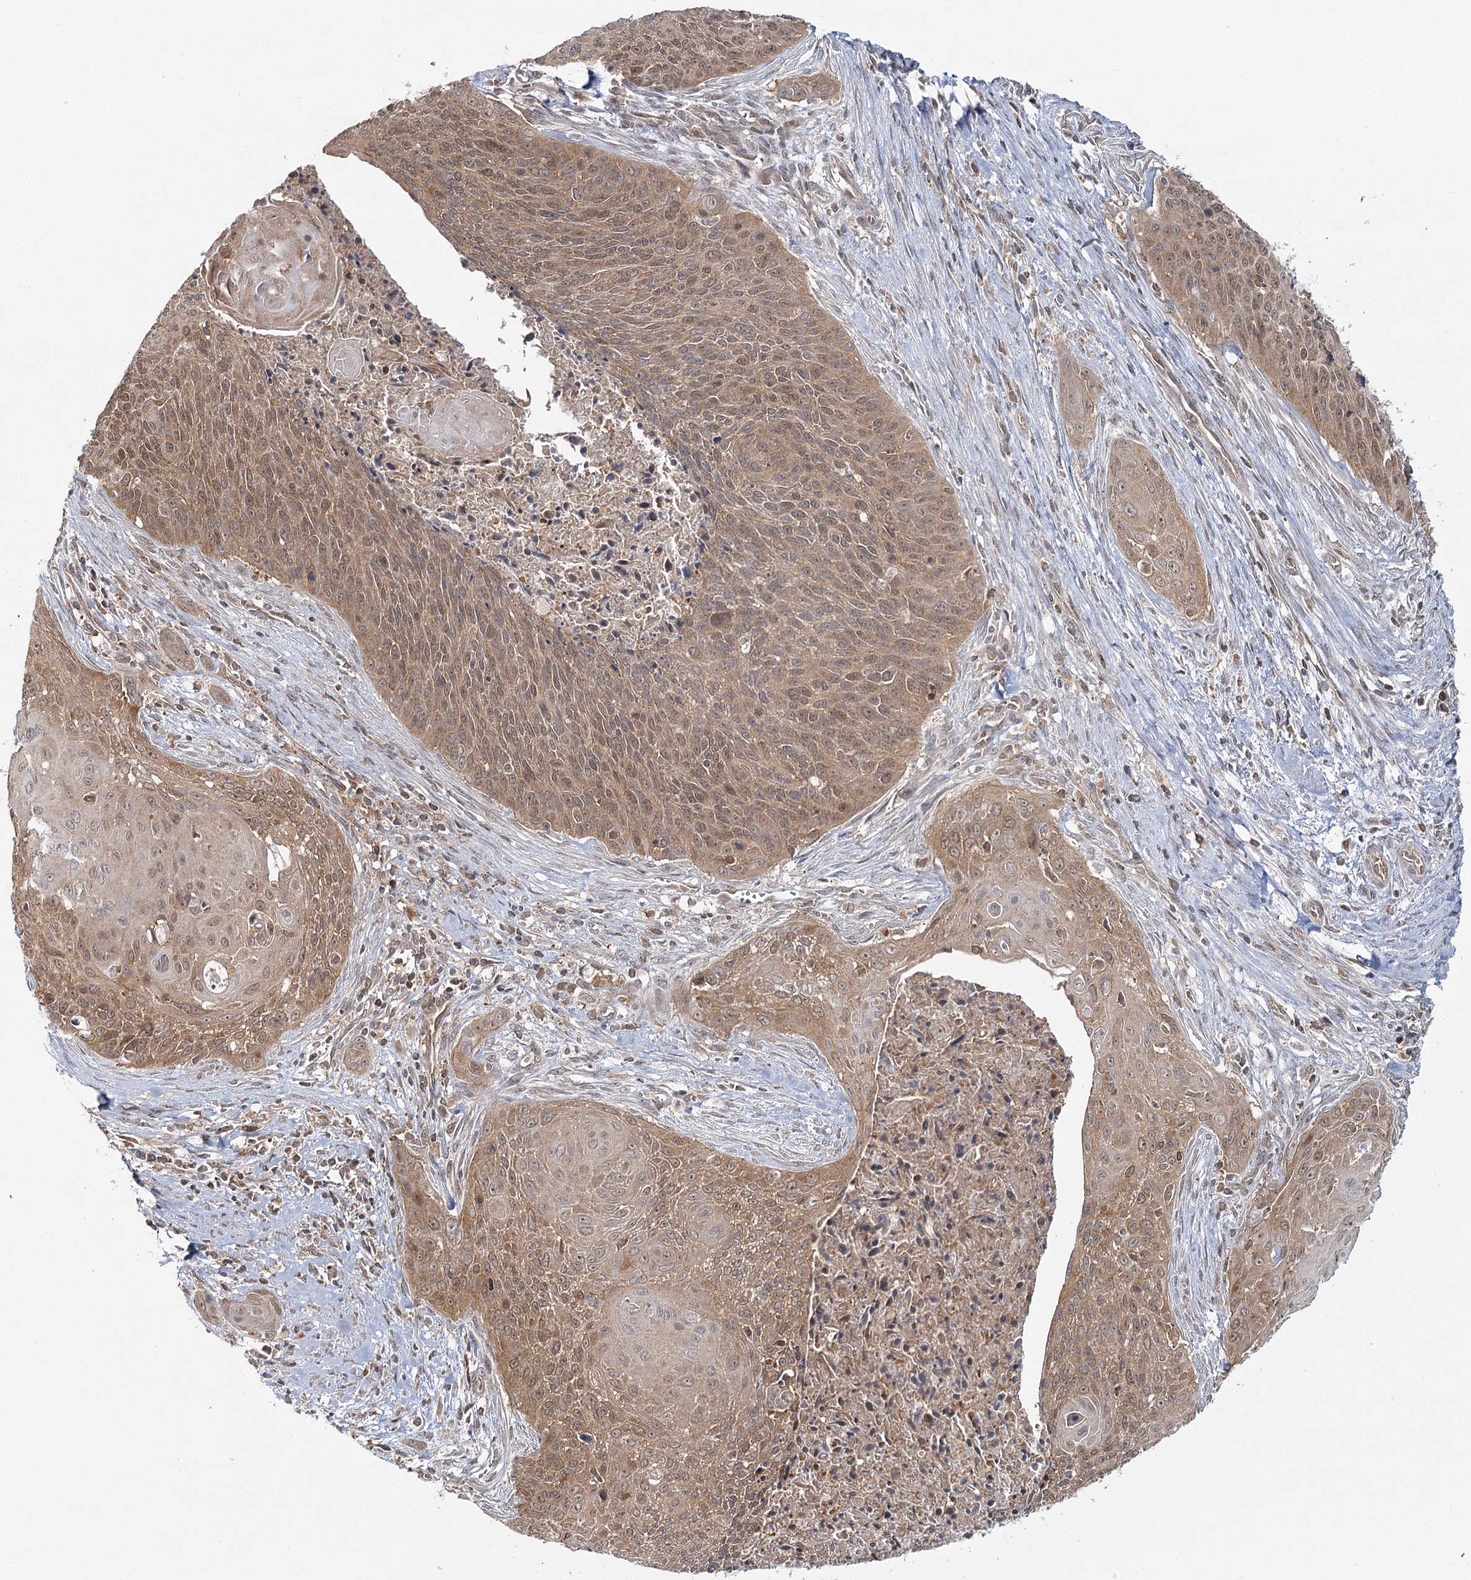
{"staining": {"intensity": "moderate", "quantity": ">75%", "location": "cytoplasmic/membranous,nuclear"}, "tissue": "cervical cancer", "cell_type": "Tumor cells", "image_type": "cancer", "snomed": [{"axis": "morphology", "description": "Squamous cell carcinoma, NOS"}, {"axis": "topography", "description": "Cervix"}], "caption": "Human squamous cell carcinoma (cervical) stained with a protein marker exhibits moderate staining in tumor cells.", "gene": "FAM120B", "patient": {"sex": "female", "age": 55}}